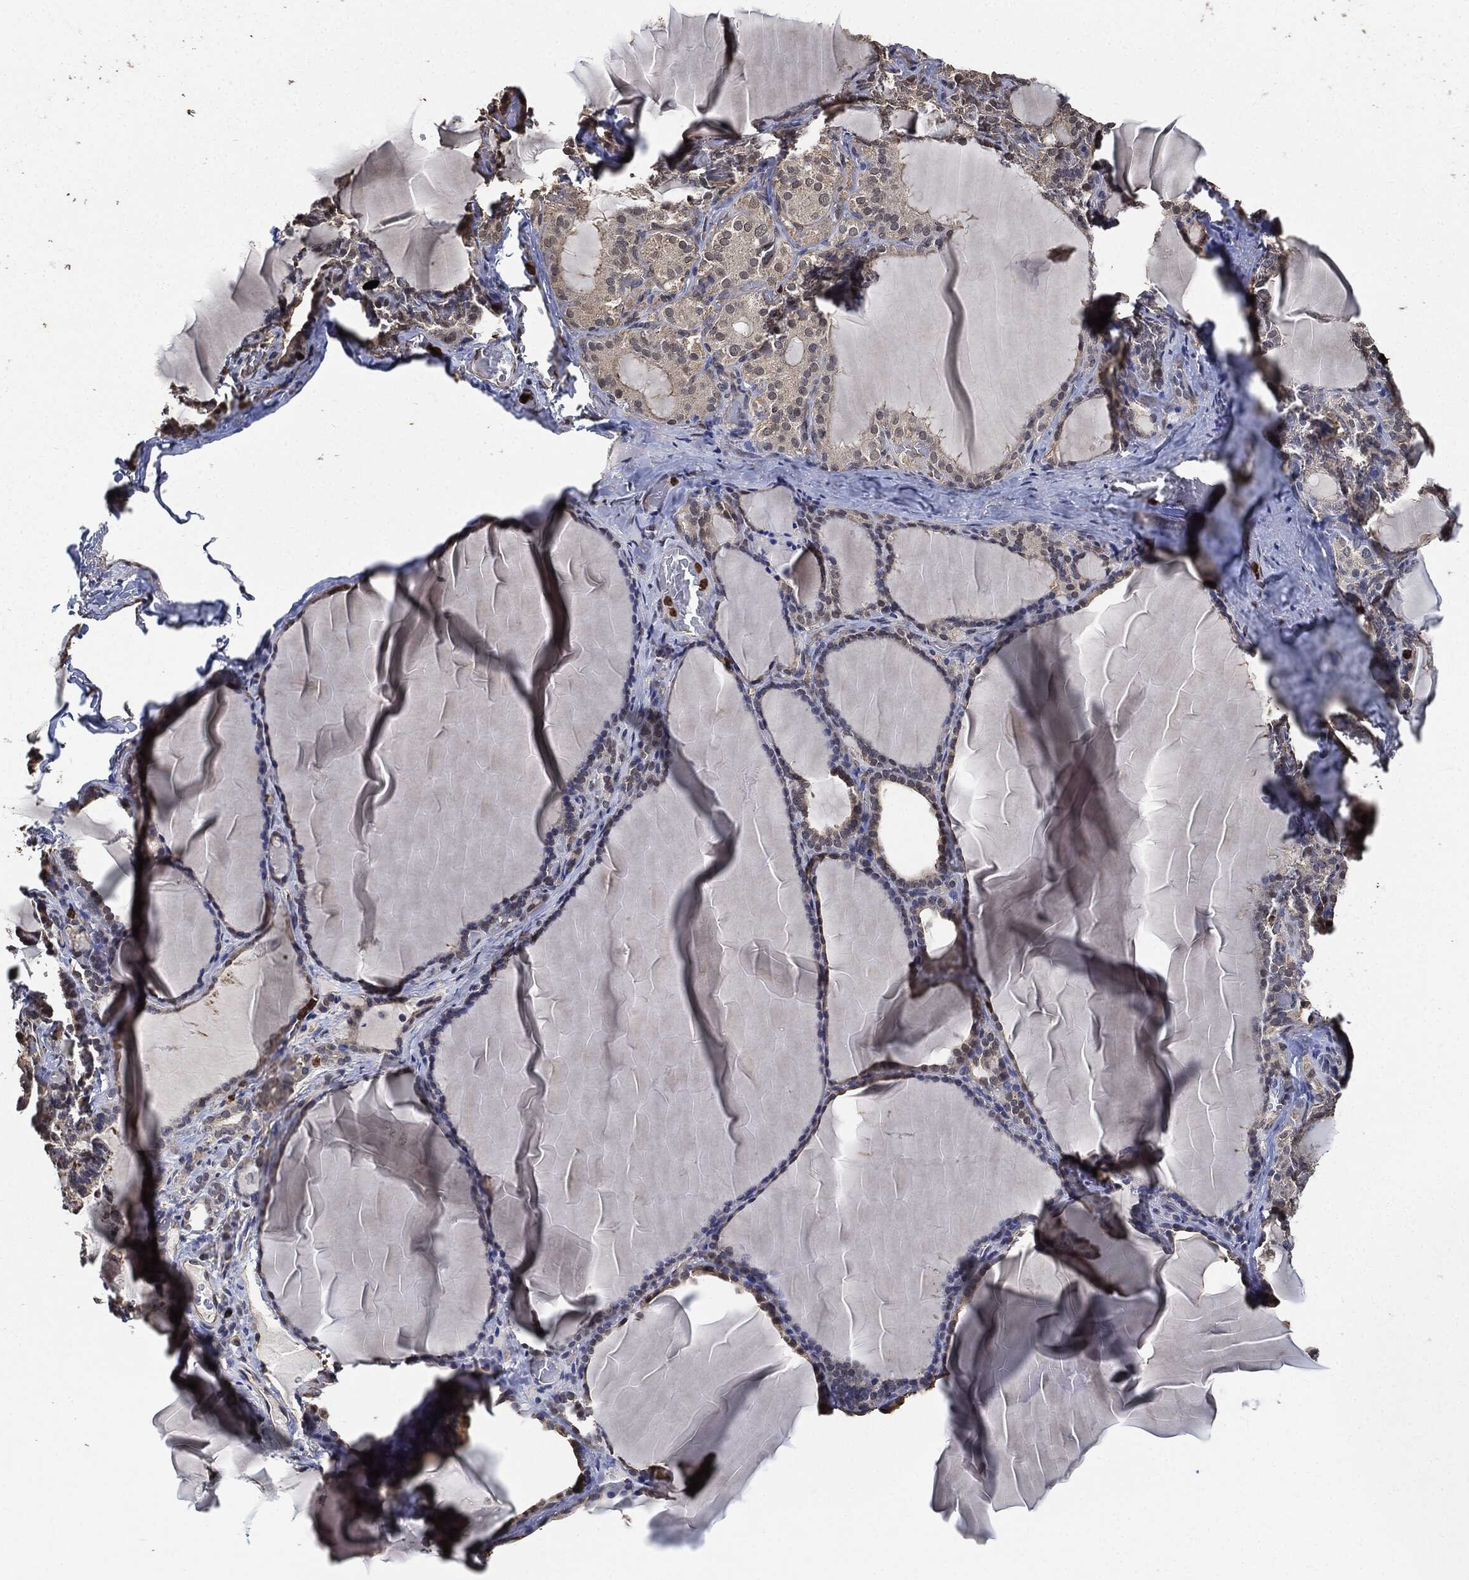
{"staining": {"intensity": "weak", "quantity": "25%-75%", "location": "cytoplasmic/membranous"}, "tissue": "thyroid gland", "cell_type": "Glandular cells", "image_type": "normal", "snomed": [{"axis": "morphology", "description": "Normal tissue, NOS"}, {"axis": "morphology", "description": "Hyperplasia, NOS"}, {"axis": "topography", "description": "Thyroid gland"}], "caption": "Brown immunohistochemical staining in normal human thyroid gland displays weak cytoplasmic/membranous staining in about 25%-75% of glandular cells. (DAB (3,3'-diaminobenzidine) IHC with brightfield microscopy, high magnification).", "gene": "S100A9", "patient": {"sex": "female", "age": 27}}